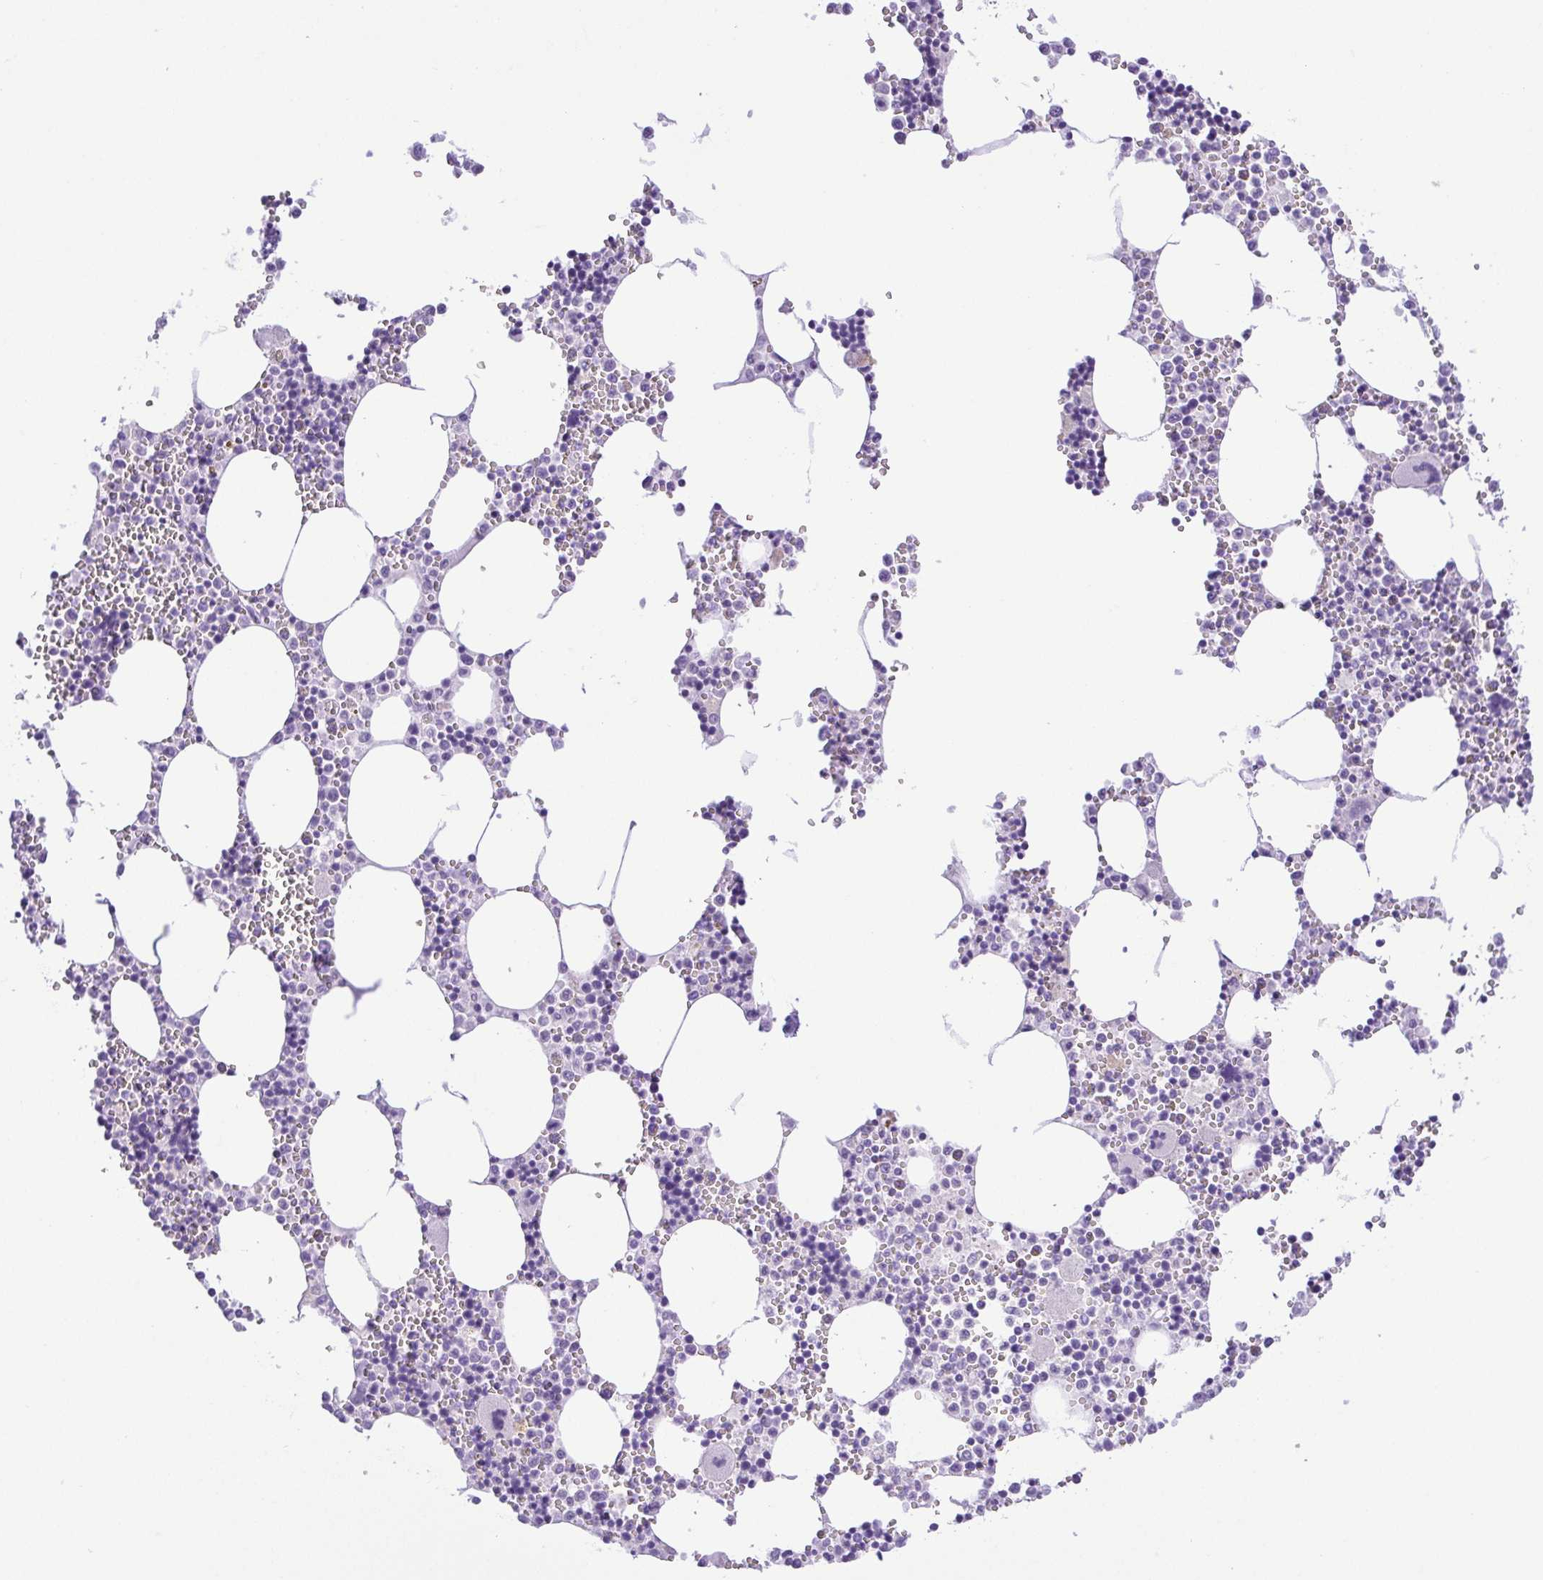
{"staining": {"intensity": "negative", "quantity": "none", "location": "none"}, "tissue": "bone marrow", "cell_type": "Hematopoietic cells", "image_type": "normal", "snomed": [{"axis": "morphology", "description": "Normal tissue, NOS"}, {"axis": "topography", "description": "Bone marrow"}], "caption": "IHC of unremarkable human bone marrow shows no staining in hematopoietic cells. (DAB IHC visualized using brightfield microscopy, high magnification).", "gene": "CDSN", "patient": {"sex": "male", "age": 54}}